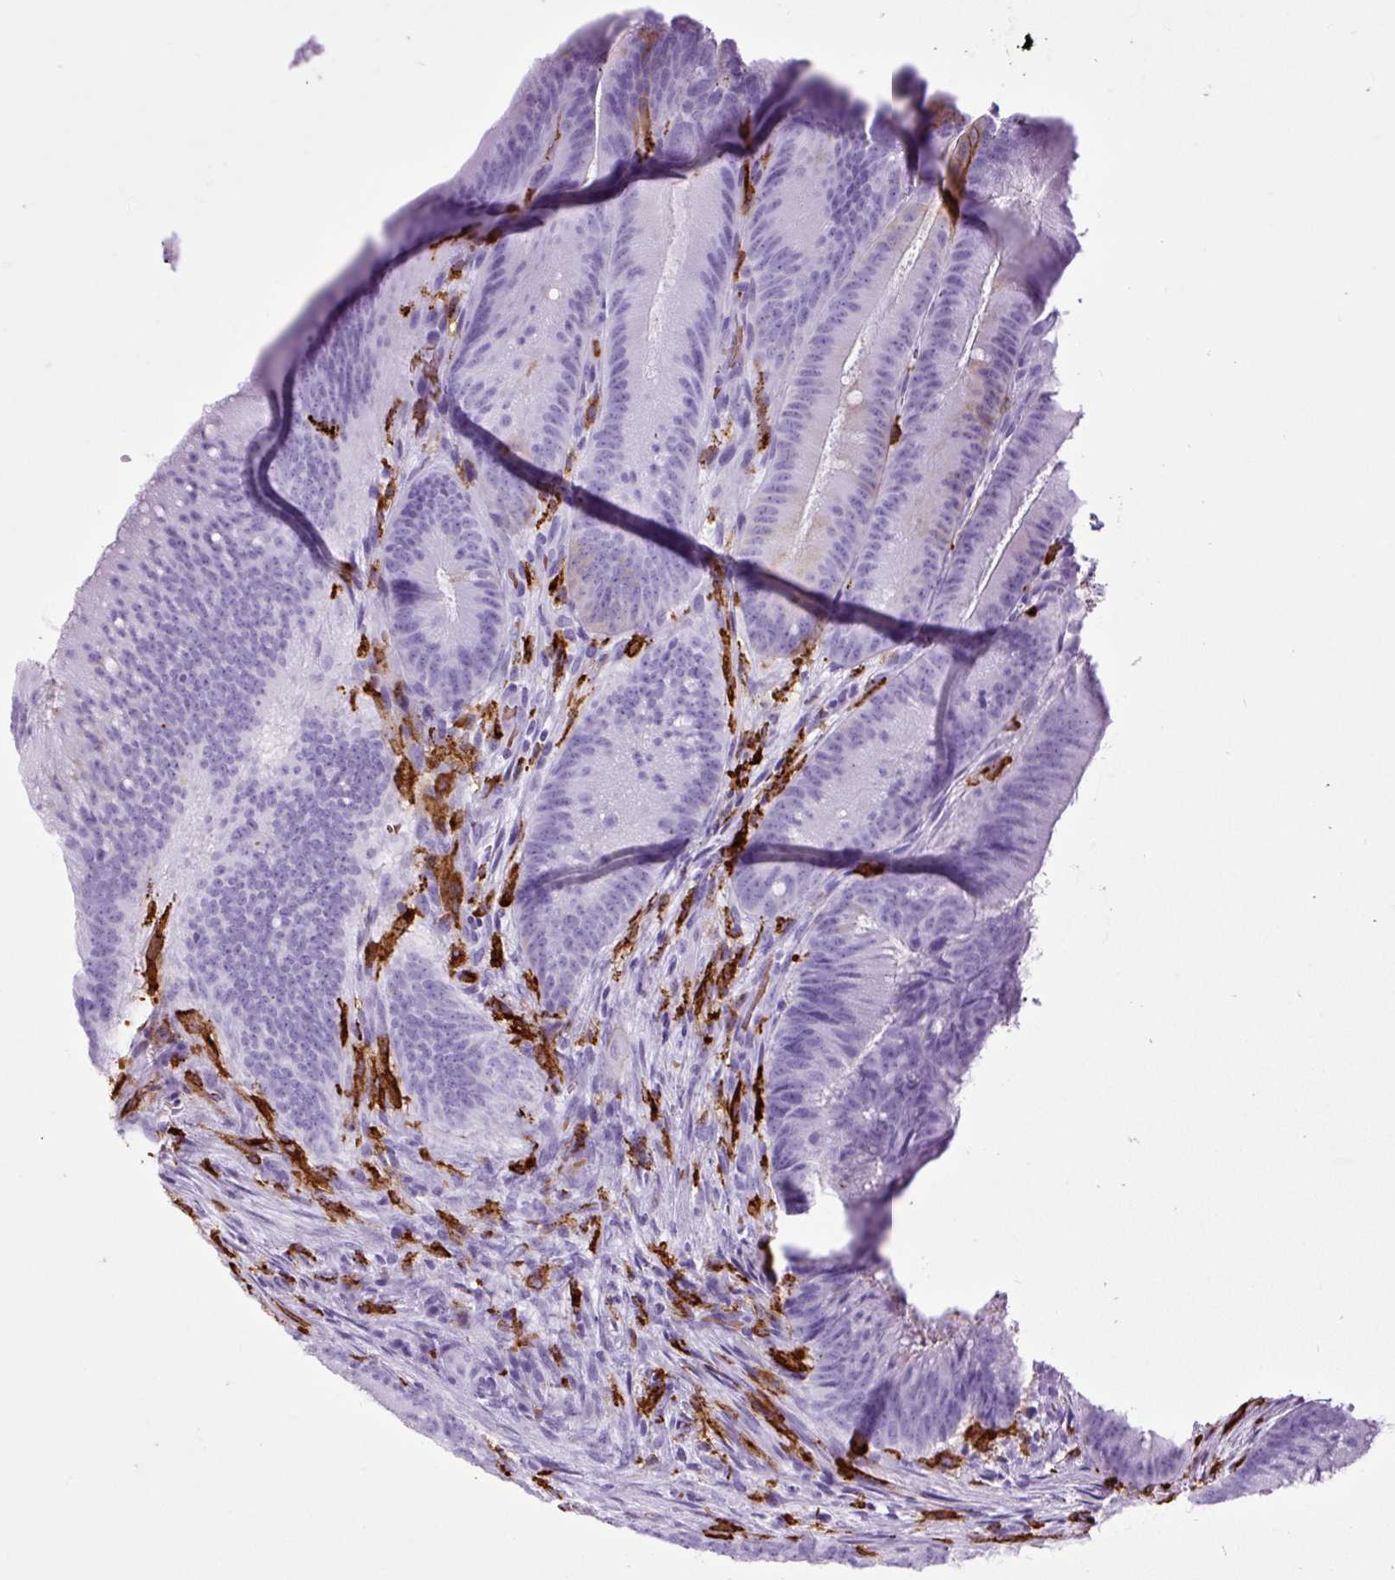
{"staining": {"intensity": "negative", "quantity": "none", "location": "none"}, "tissue": "colorectal cancer", "cell_type": "Tumor cells", "image_type": "cancer", "snomed": [{"axis": "morphology", "description": "Adenocarcinoma, NOS"}, {"axis": "topography", "description": "Colon"}], "caption": "DAB immunohistochemical staining of colorectal cancer demonstrates no significant staining in tumor cells. Brightfield microscopy of IHC stained with DAB (3,3'-diaminobenzidine) (brown) and hematoxylin (blue), captured at high magnification.", "gene": "HLA-DRA", "patient": {"sex": "female", "age": 43}}